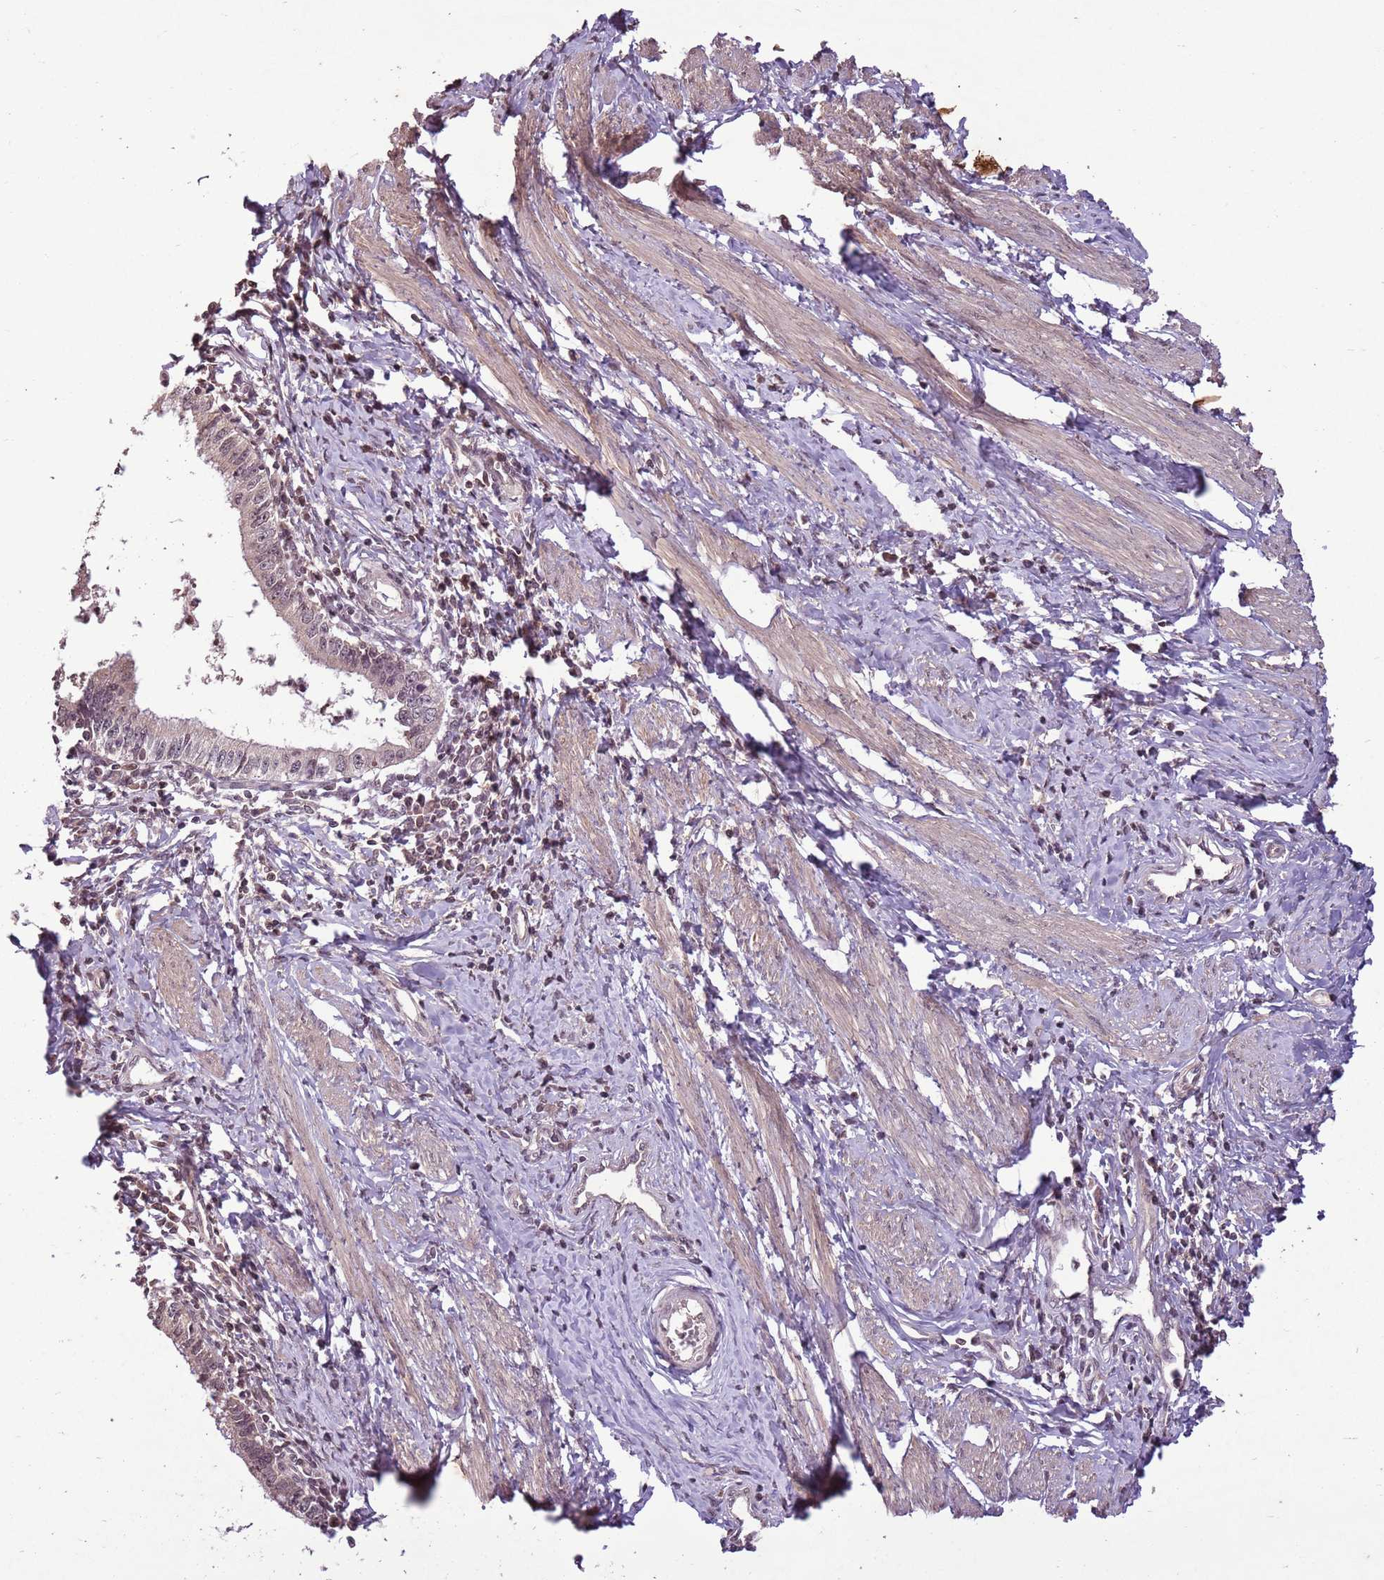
{"staining": {"intensity": "weak", "quantity": "<25%", "location": "nuclear"}, "tissue": "cervical cancer", "cell_type": "Tumor cells", "image_type": "cancer", "snomed": [{"axis": "morphology", "description": "Adenocarcinoma, NOS"}, {"axis": "topography", "description": "Cervix"}], "caption": "Histopathology image shows no significant protein expression in tumor cells of adenocarcinoma (cervical).", "gene": "CAPN9", "patient": {"sex": "female", "age": 36}}